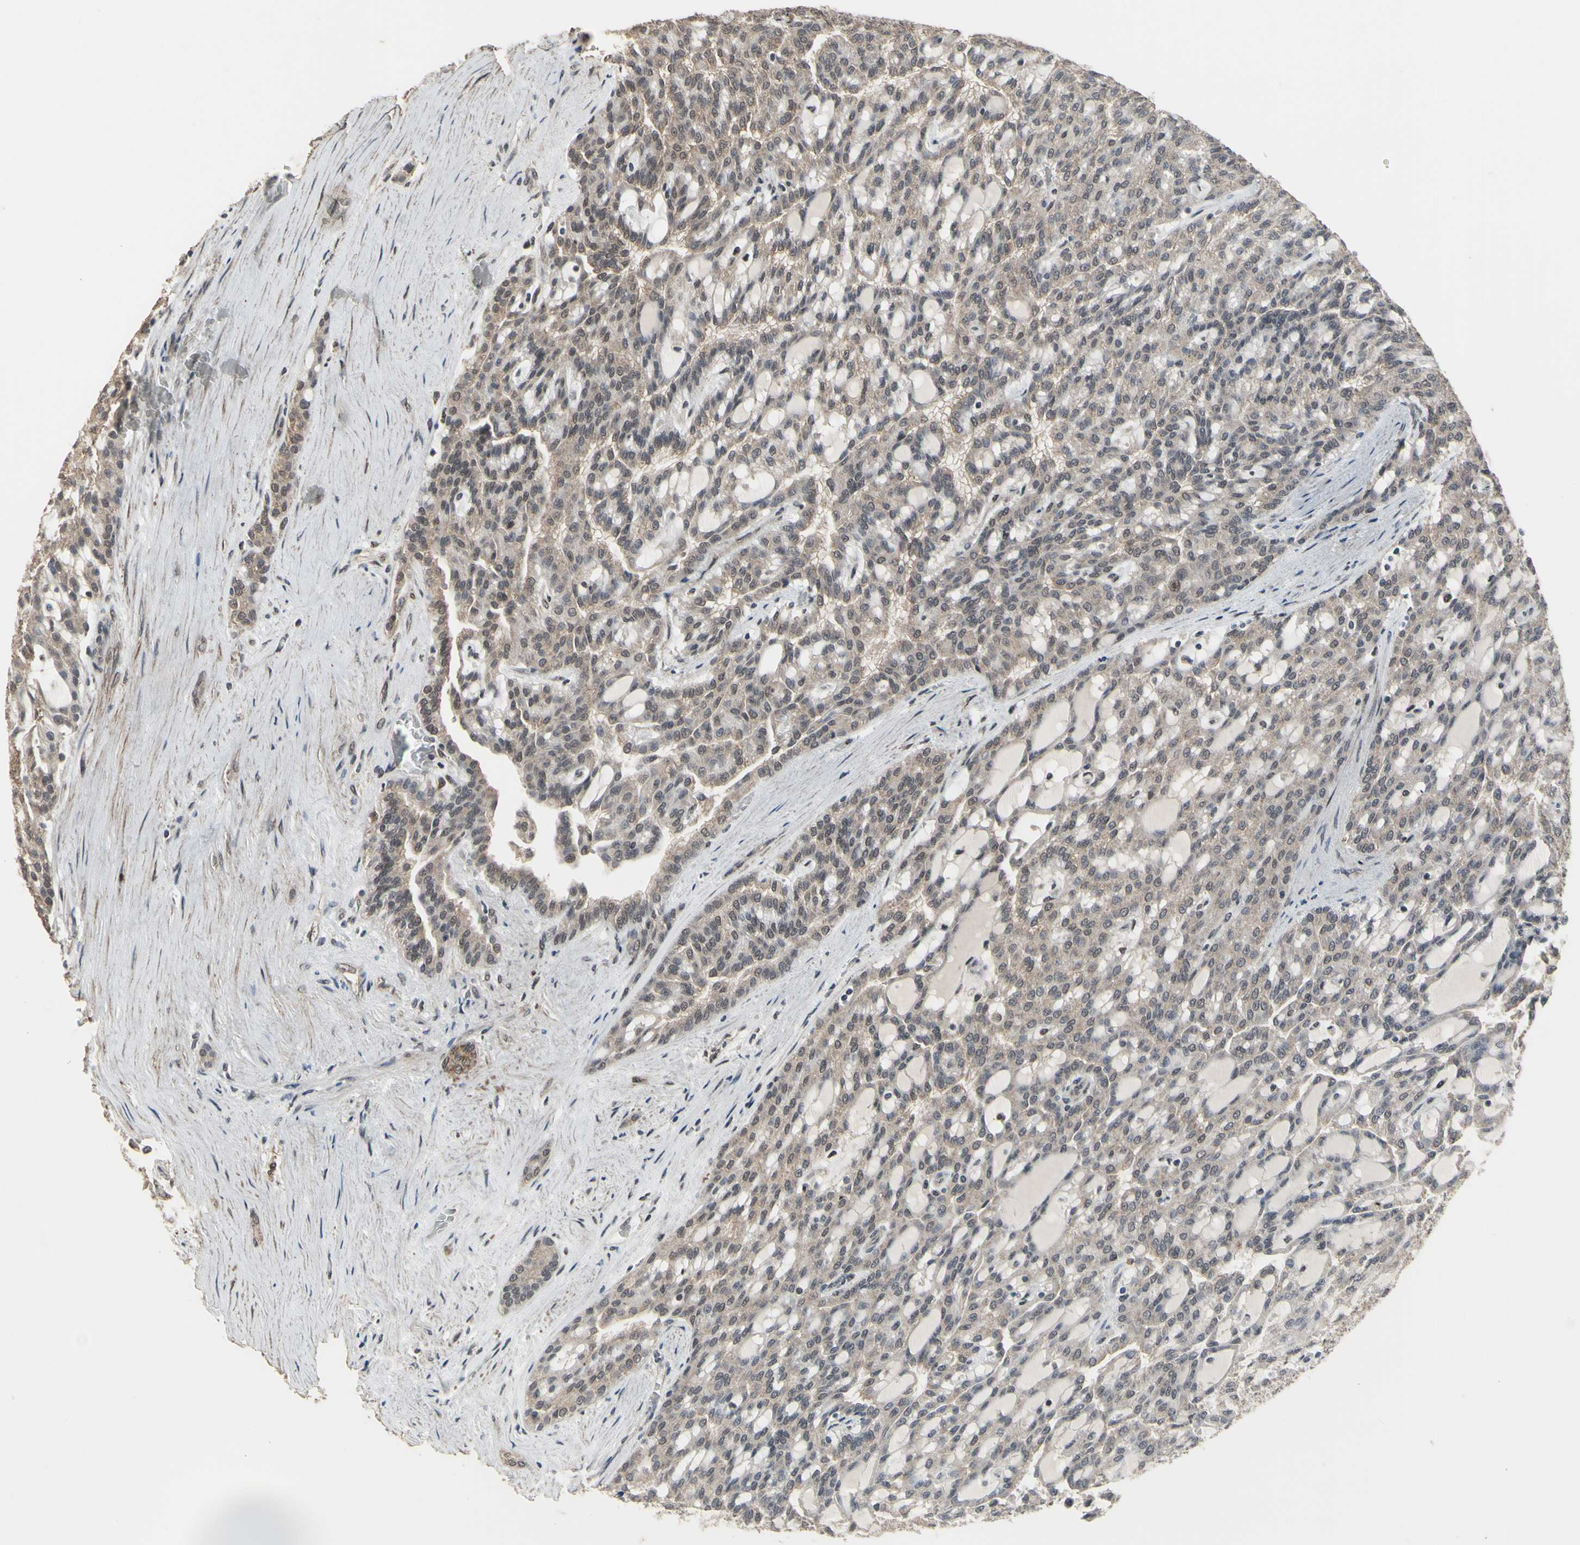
{"staining": {"intensity": "weak", "quantity": ">75%", "location": "cytoplasmic/membranous,nuclear"}, "tissue": "renal cancer", "cell_type": "Tumor cells", "image_type": "cancer", "snomed": [{"axis": "morphology", "description": "Adenocarcinoma, NOS"}, {"axis": "topography", "description": "Kidney"}], "caption": "Renal adenocarcinoma stained with immunohistochemistry (IHC) displays weak cytoplasmic/membranous and nuclear expression in about >75% of tumor cells.", "gene": "ZNF174", "patient": {"sex": "male", "age": 63}}